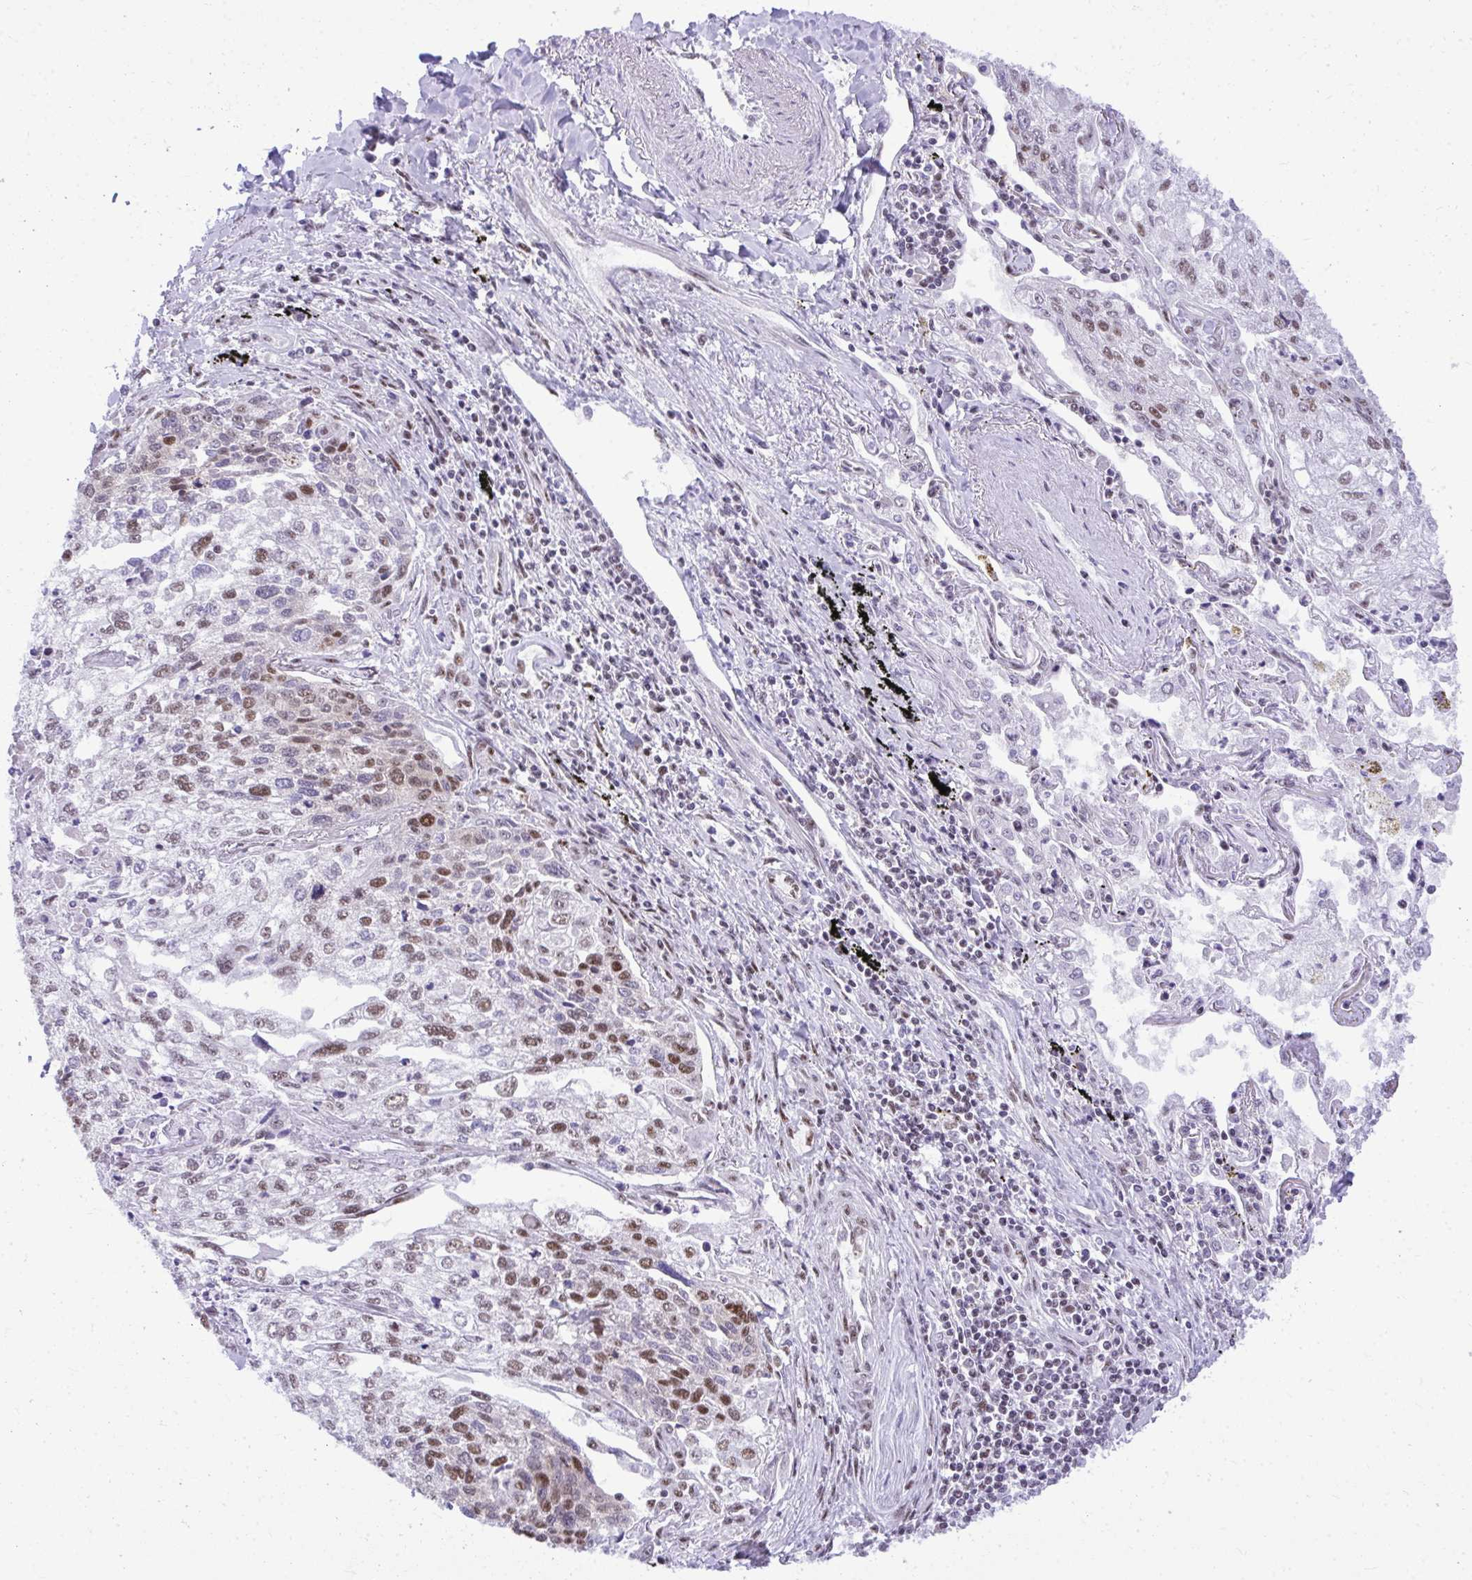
{"staining": {"intensity": "moderate", "quantity": ">75%", "location": "nuclear"}, "tissue": "lung cancer", "cell_type": "Tumor cells", "image_type": "cancer", "snomed": [{"axis": "morphology", "description": "Squamous cell carcinoma, NOS"}, {"axis": "topography", "description": "Lung"}], "caption": "Human lung cancer stained with a brown dye exhibits moderate nuclear positive expression in approximately >75% of tumor cells.", "gene": "PRPF19", "patient": {"sex": "male", "age": 74}}